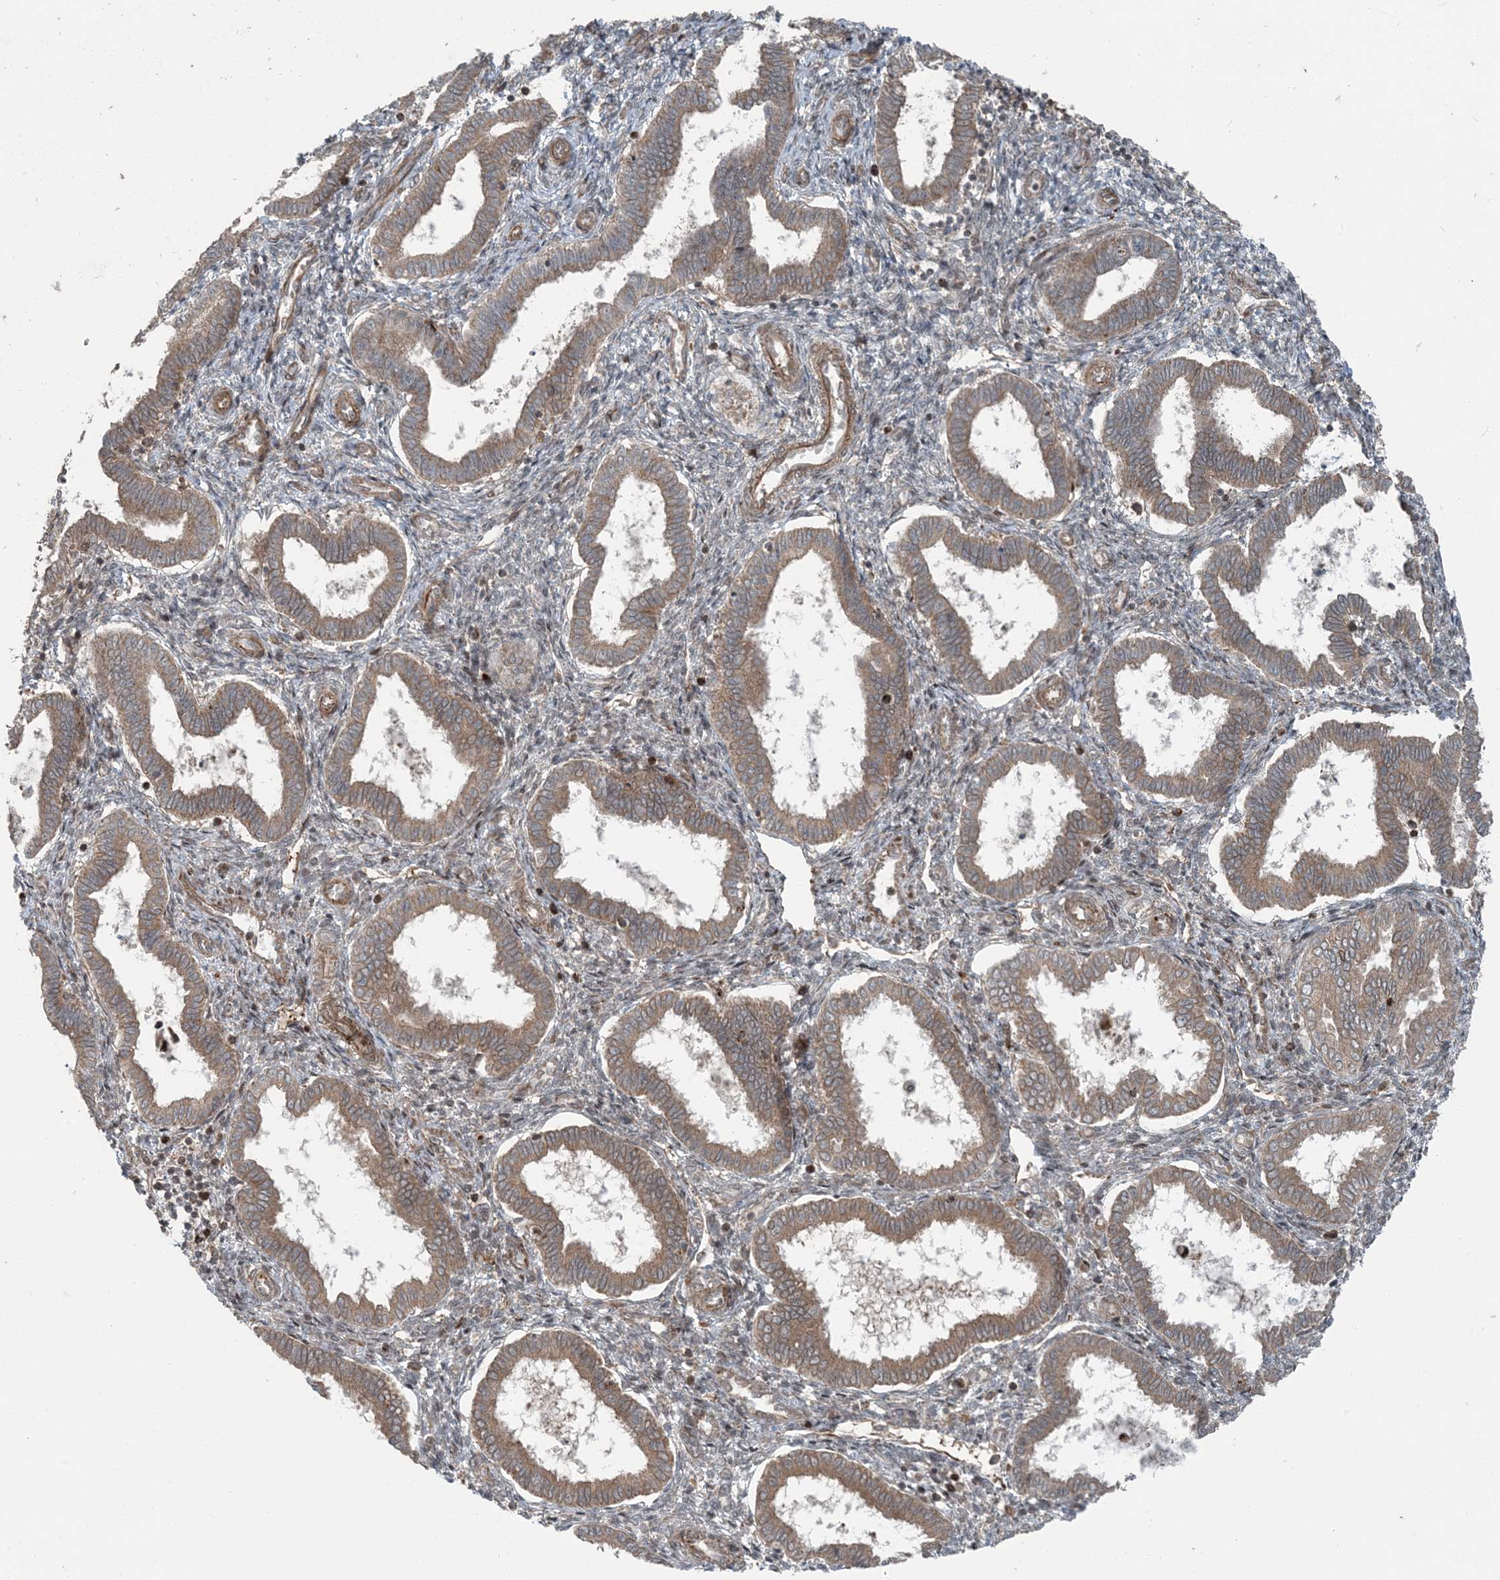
{"staining": {"intensity": "weak", "quantity": "25%-75%", "location": "cytoplasmic/membranous"}, "tissue": "endometrium", "cell_type": "Cells in endometrial stroma", "image_type": "normal", "snomed": [{"axis": "morphology", "description": "Normal tissue, NOS"}, {"axis": "topography", "description": "Endometrium"}], "caption": "IHC staining of unremarkable endometrium, which shows low levels of weak cytoplasmic/membranous staining in about 25%-75% of cells in endometrial stroma indicating weak cytoplasmic/membranous protein positivity. The staining was performed using DAB (brown) for protein detection and nuclei were counterstained in hematoxylin (blue).", "gene": "EDEM2", "patient": {"sex": "female", "age": 24}}